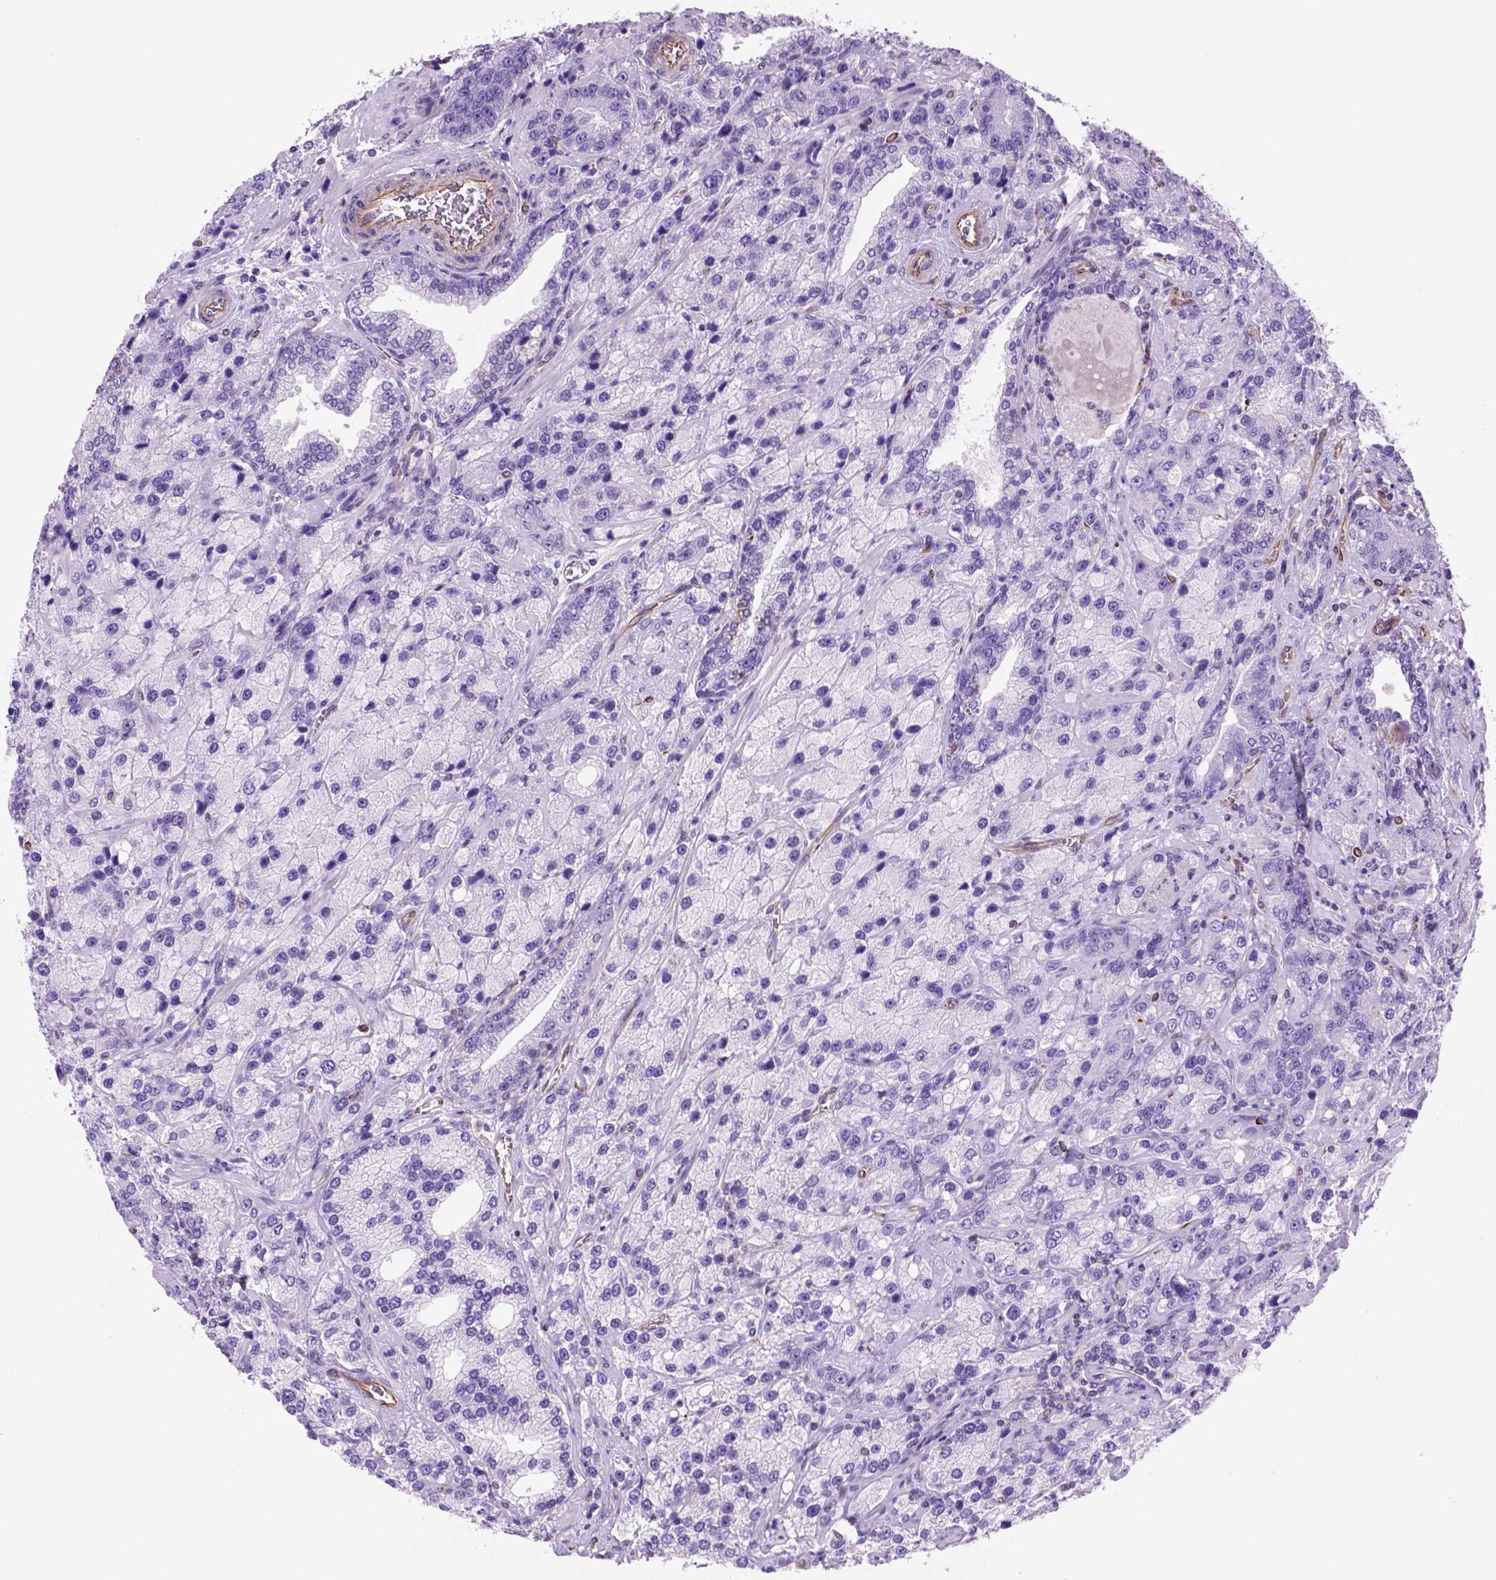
{"staining": {"intensity": "negative", "quantity": "none", "location": "none"}, "tissue": "prostate cancer", "cell_type": "Tumor cells", "image_type": "cancer", "snomed": [{"axis": "morphology", "description": "Adenocarcinoma, NOS"}, {"axis": "topography", "description": "Prostate"}], "caption": "A high-resolution micrograph shows immunohistochemistry staining of prostate cancer (adenocarcinoma), which demonstrates no significant positivity in tumor cells. The staining was performed using DAB (3,3'-diaminobenzidine) to visualize the protein expression in brown, while the nuclei were stained in blue with hematoxylin (Magnification: 20x).", "gene": "ZZZ3", "patient": {"sex": "male", "age": 63}}